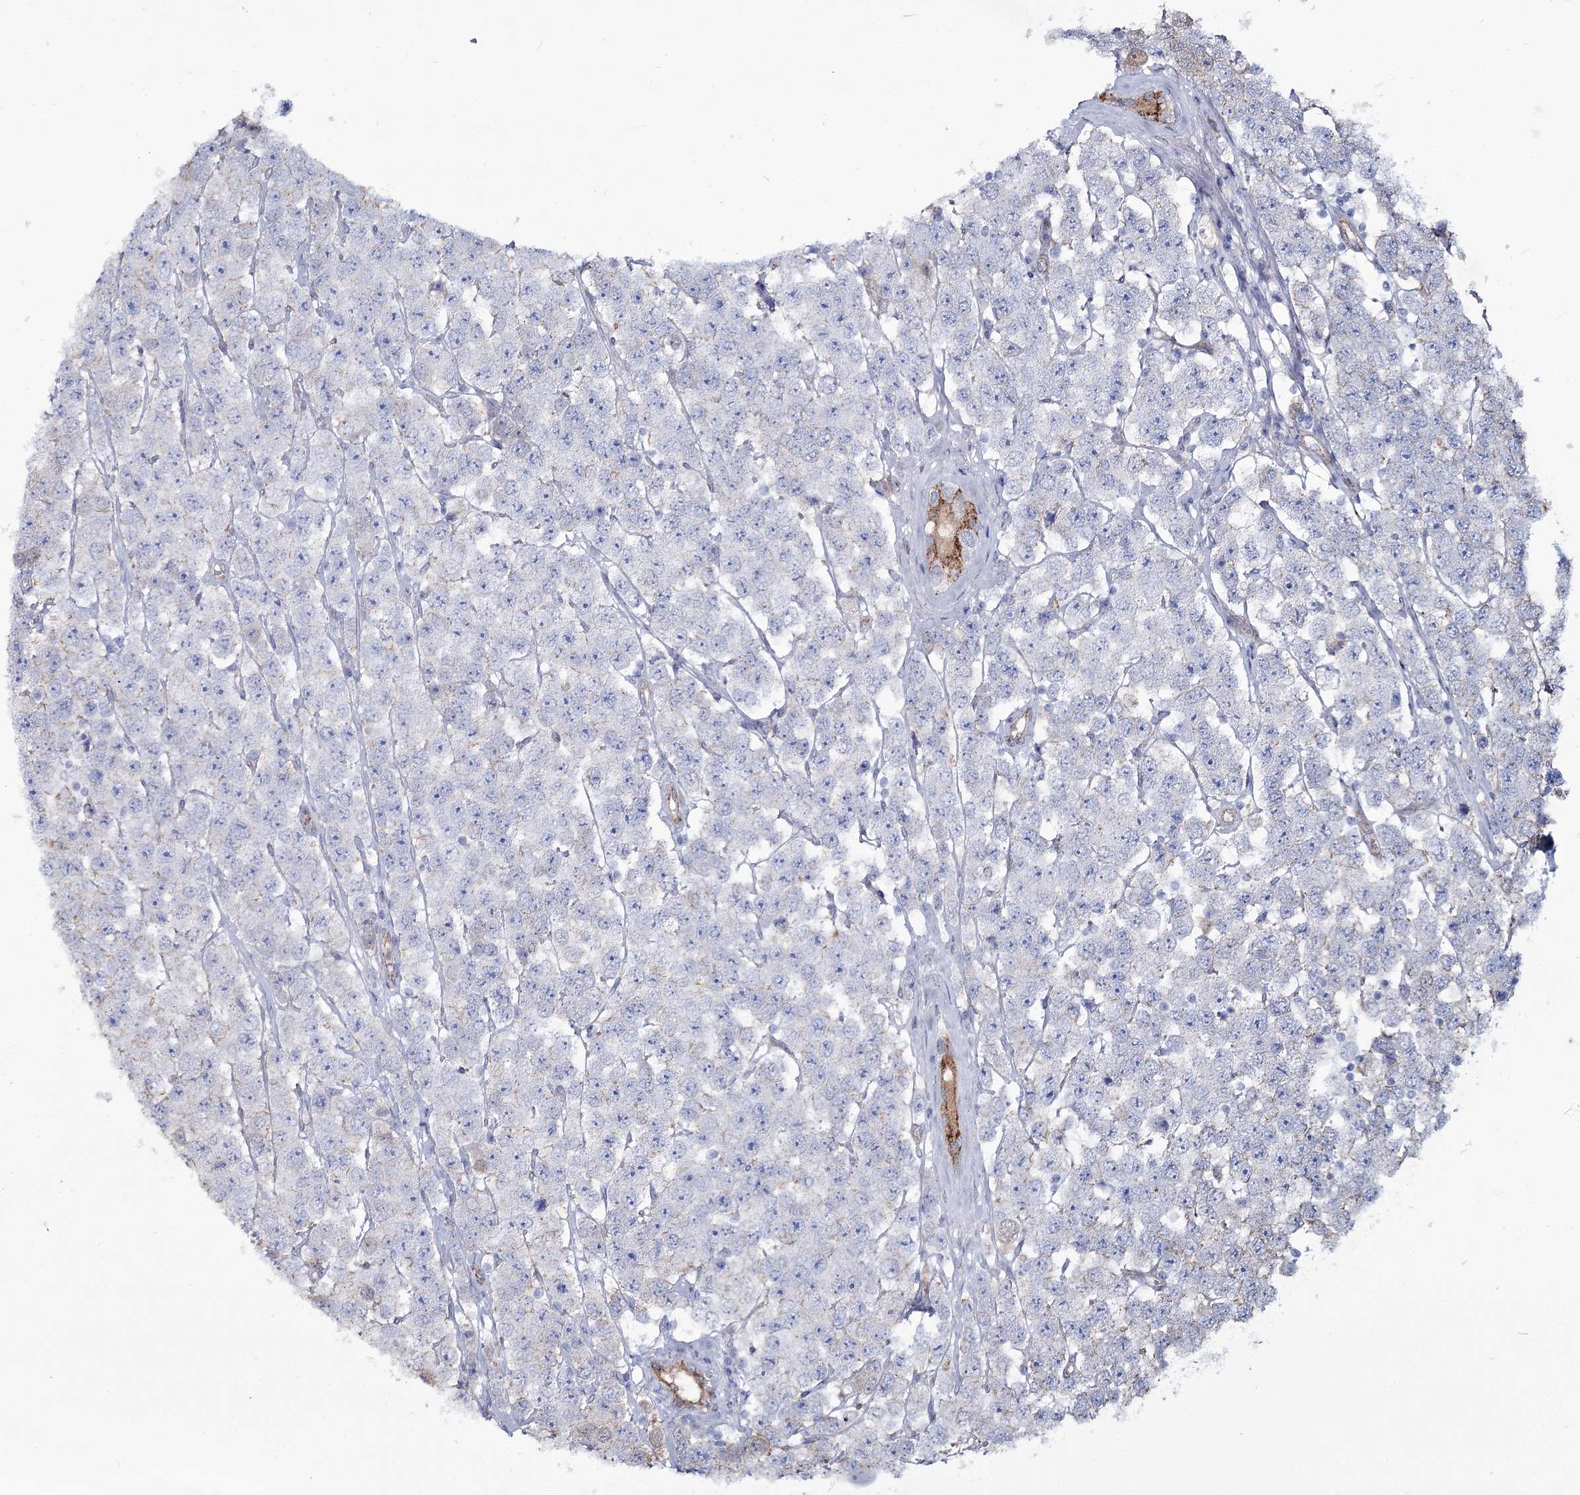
{"staining": {"intensity": "negative", "quantity": "none", "location": "none"}, "tissue": "testis cancer", "cell_type": "Tumor cells", "image_type": "cancer", "snomed": [{"axis": "morphology", "description": "Seminoma, NOS"}, {"axis": "topography", "description": "Testis"}], "caption": "Histopathology image shows no protein expression in tumor cells of testis seminoma tissue.", "gene": "ME3", "patient": {"sex": "male", "age": 28}}